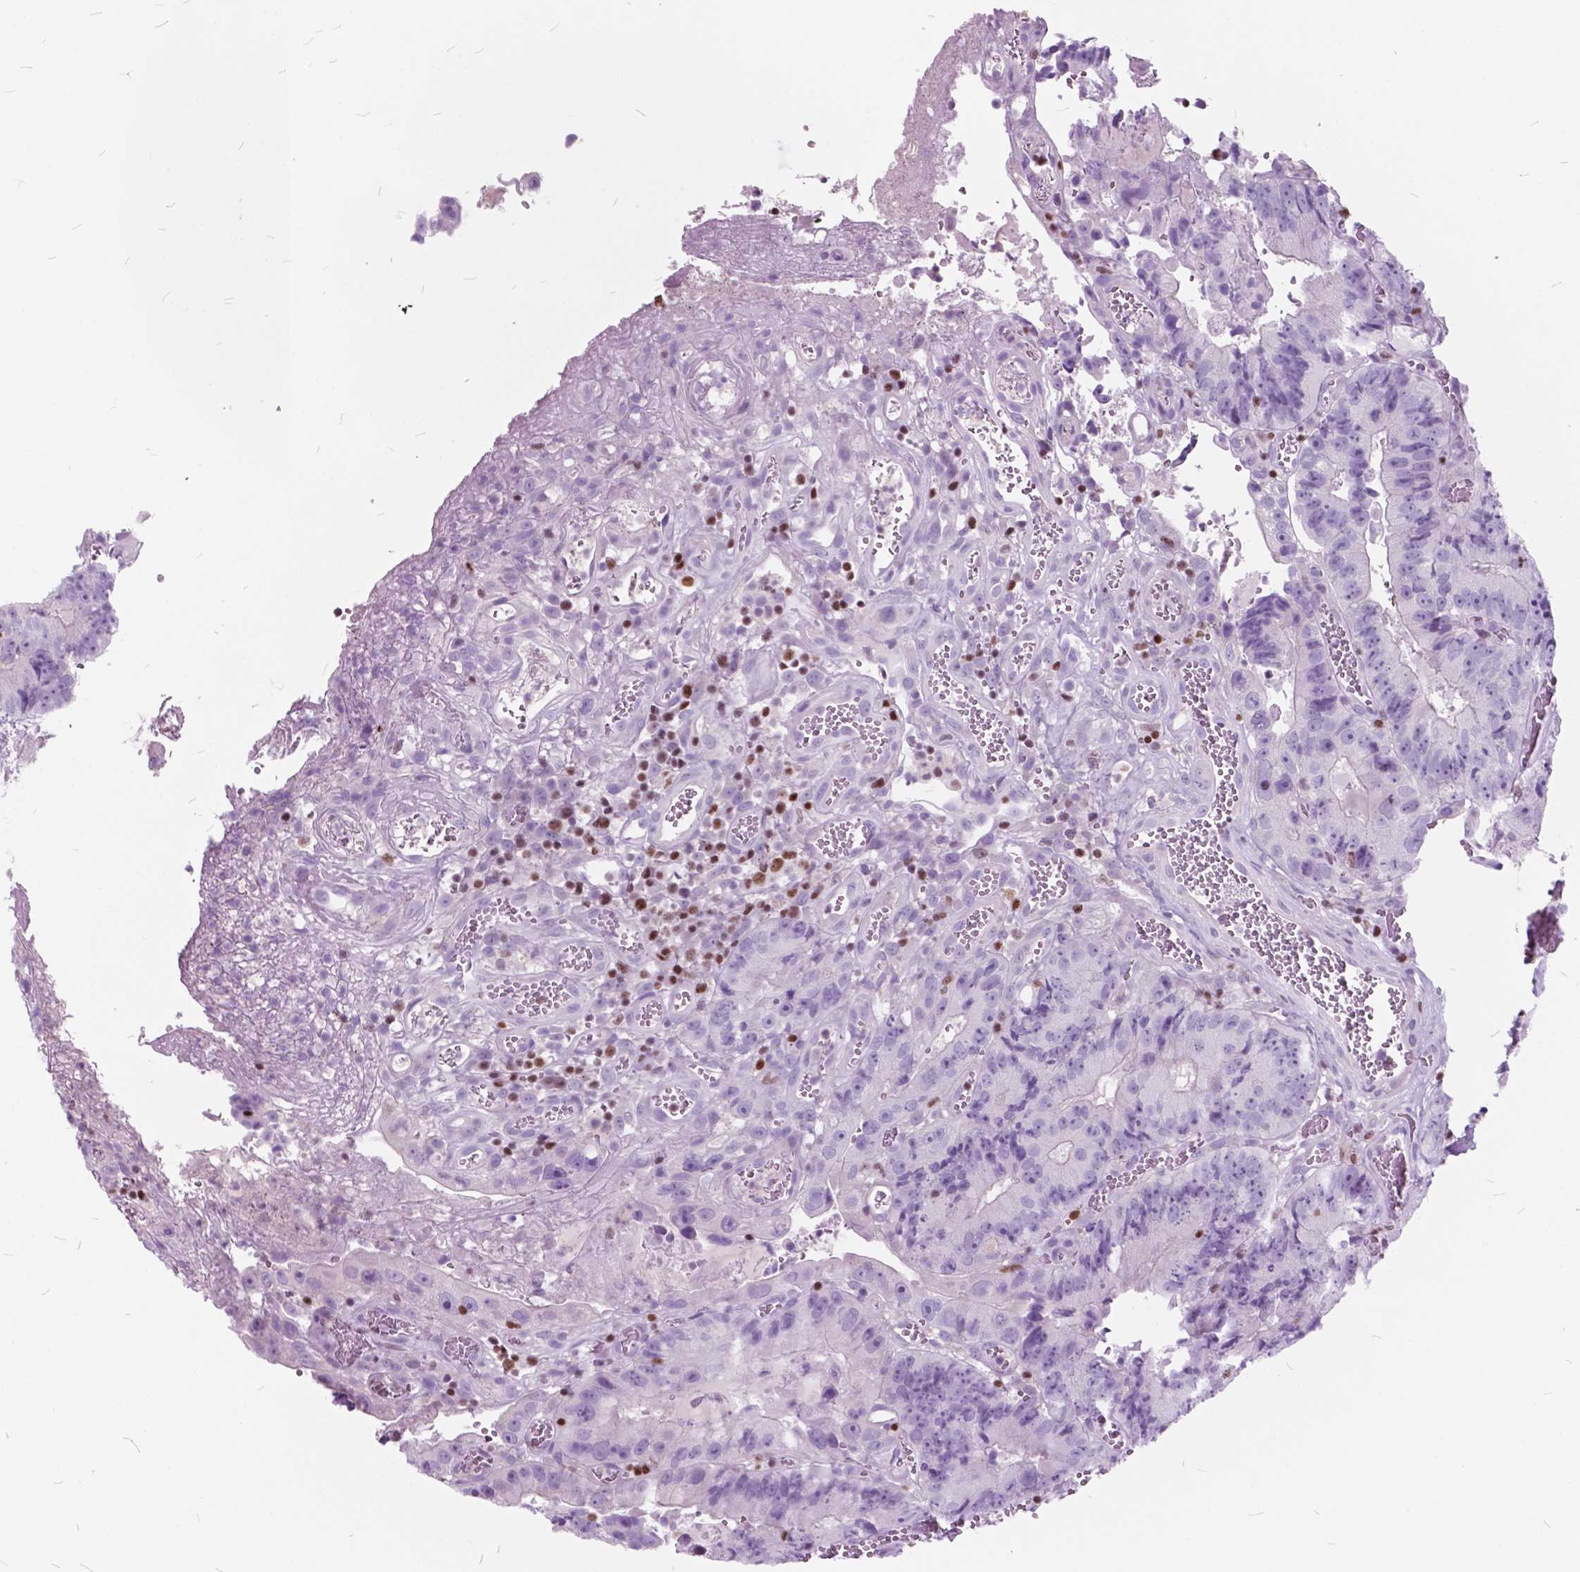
{"staining": {"intensity": "negative", "quantity": "none", "location": "none"}, "tissue": "colorectal cancer", "cell_type": "Tumor cells", "image_type": "cancer", "snomed": [{"axis": "morphology", "description": "Adenocarcinoma, NOS"}, {"axis": "topography", "description": "Colon"}], "caption": "Histopathology image shows no significant protein positivity in tumor cells of colorectal cancer (adenocarcinoma).", "gene": "SP140", "patient": {"sex": "female", "age": 86}}